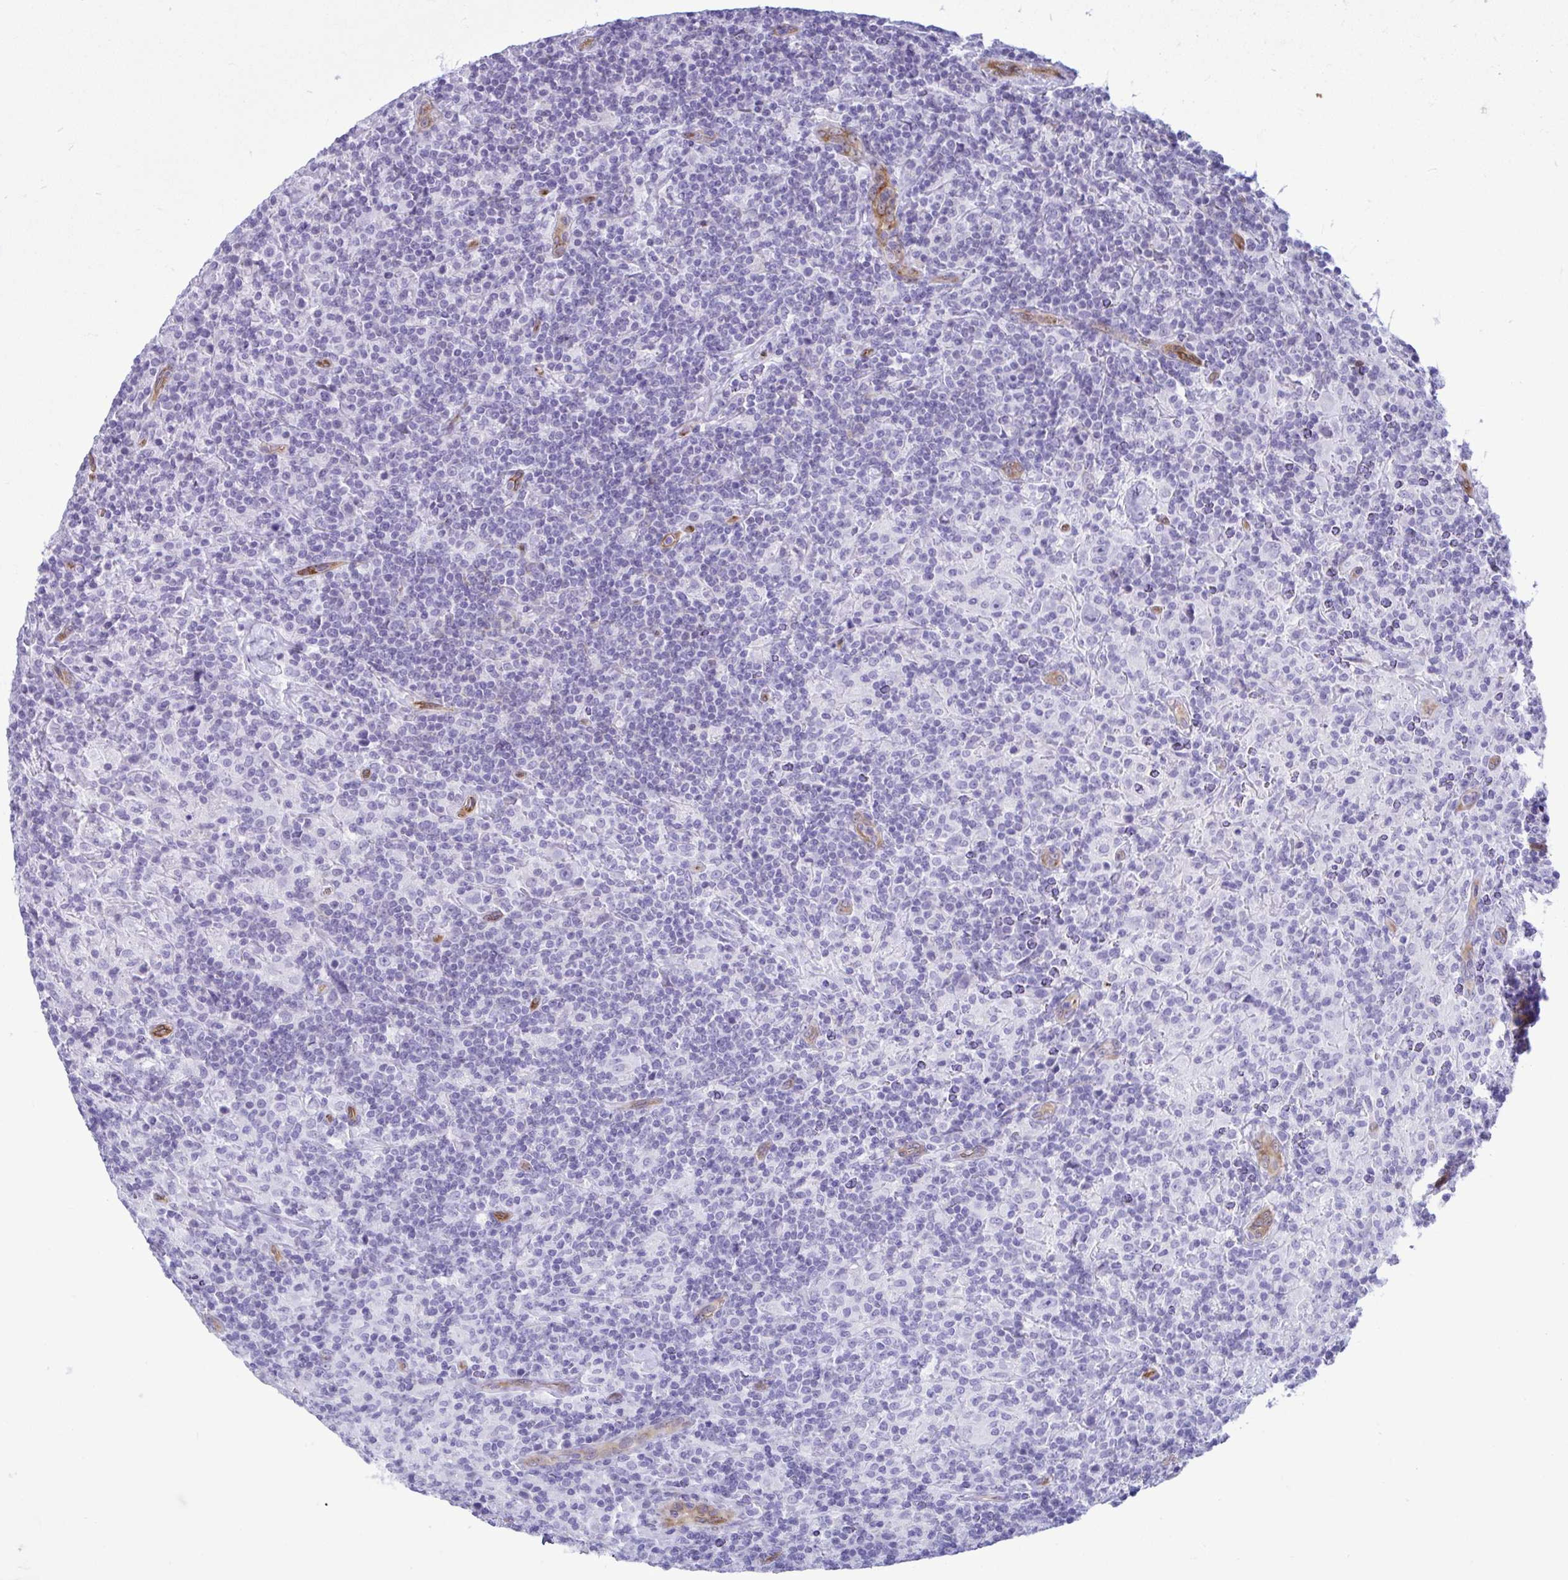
{"staining": {"intensity": "negative", "quantity": "none", "location": "none"}, "tissue": "lymphoma", "cell_type": "Tumor cells", "image_type": "cancer", "snomed": [{"axis": "morphology", "description": "Hodgkin's disease, NOS"}, {"axis": "topography", "description": "Lymph node"}], "caption": "Photomicrograph shows no significant protein staining in tumor cells of Hodgkin's disease.", "gene": "LIMS2", "patient": {"sex": "male", "age": 70}}